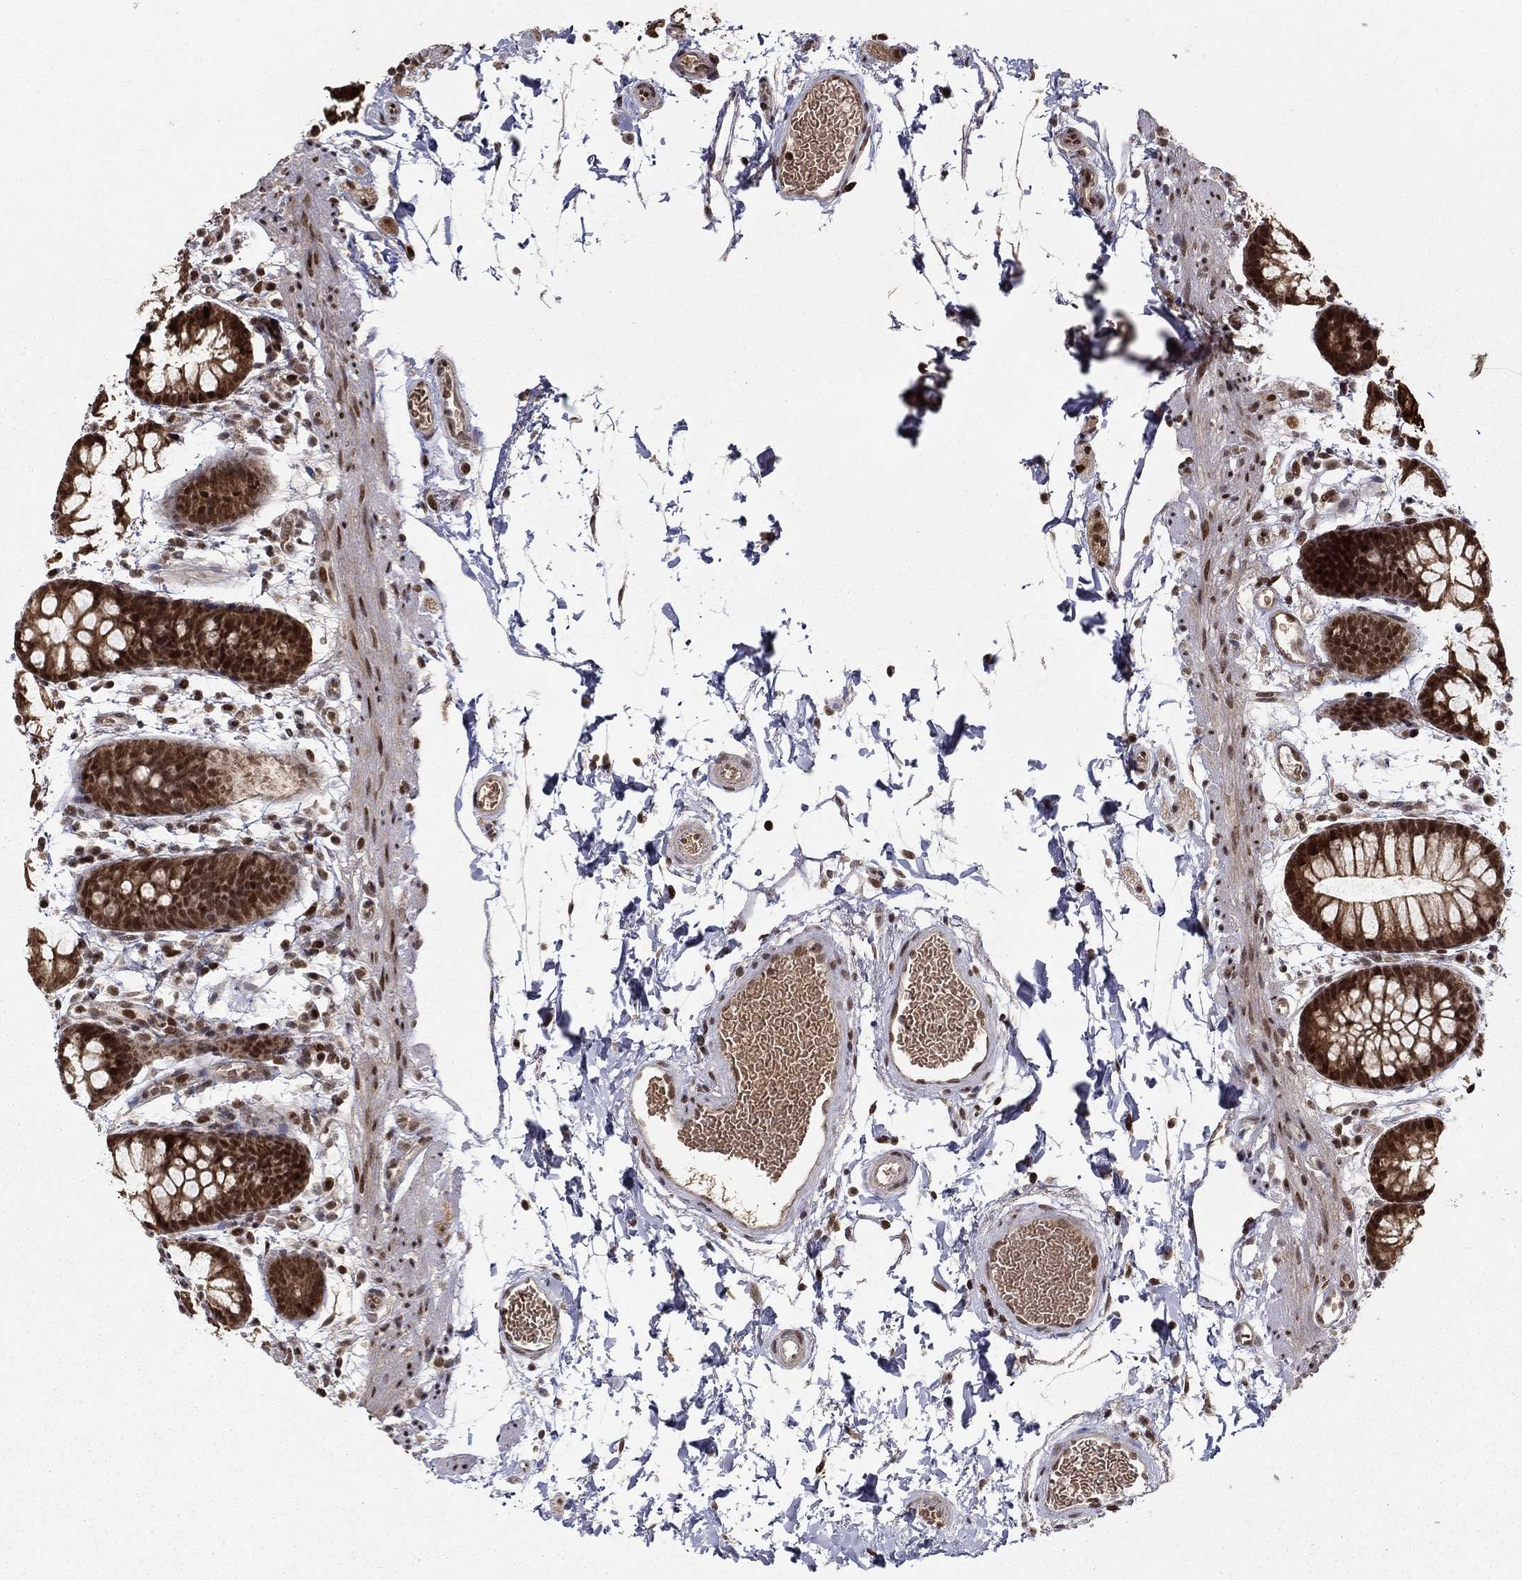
{"staining": {"intensity": "moderate", "quantity": ">75%", "location": "cytoplasmic/membranous,nuclear"}, "tissue": "rectum", "cell_type": "Glandular cells", "image_type": "normal", "snomed": [{"axis": "morphology", "description": "Normal tissue, NOS"}, {"axis": "topography", "description": "Rectum"}], "caption": "Human rectum stained with a brown dye shows moderate cytoplasmic/membranous,nuclear positive expression in approximately >75% of glandular cells.", "gene": "CDCA7L", "patient": {"sex": "male", "age": 57}}